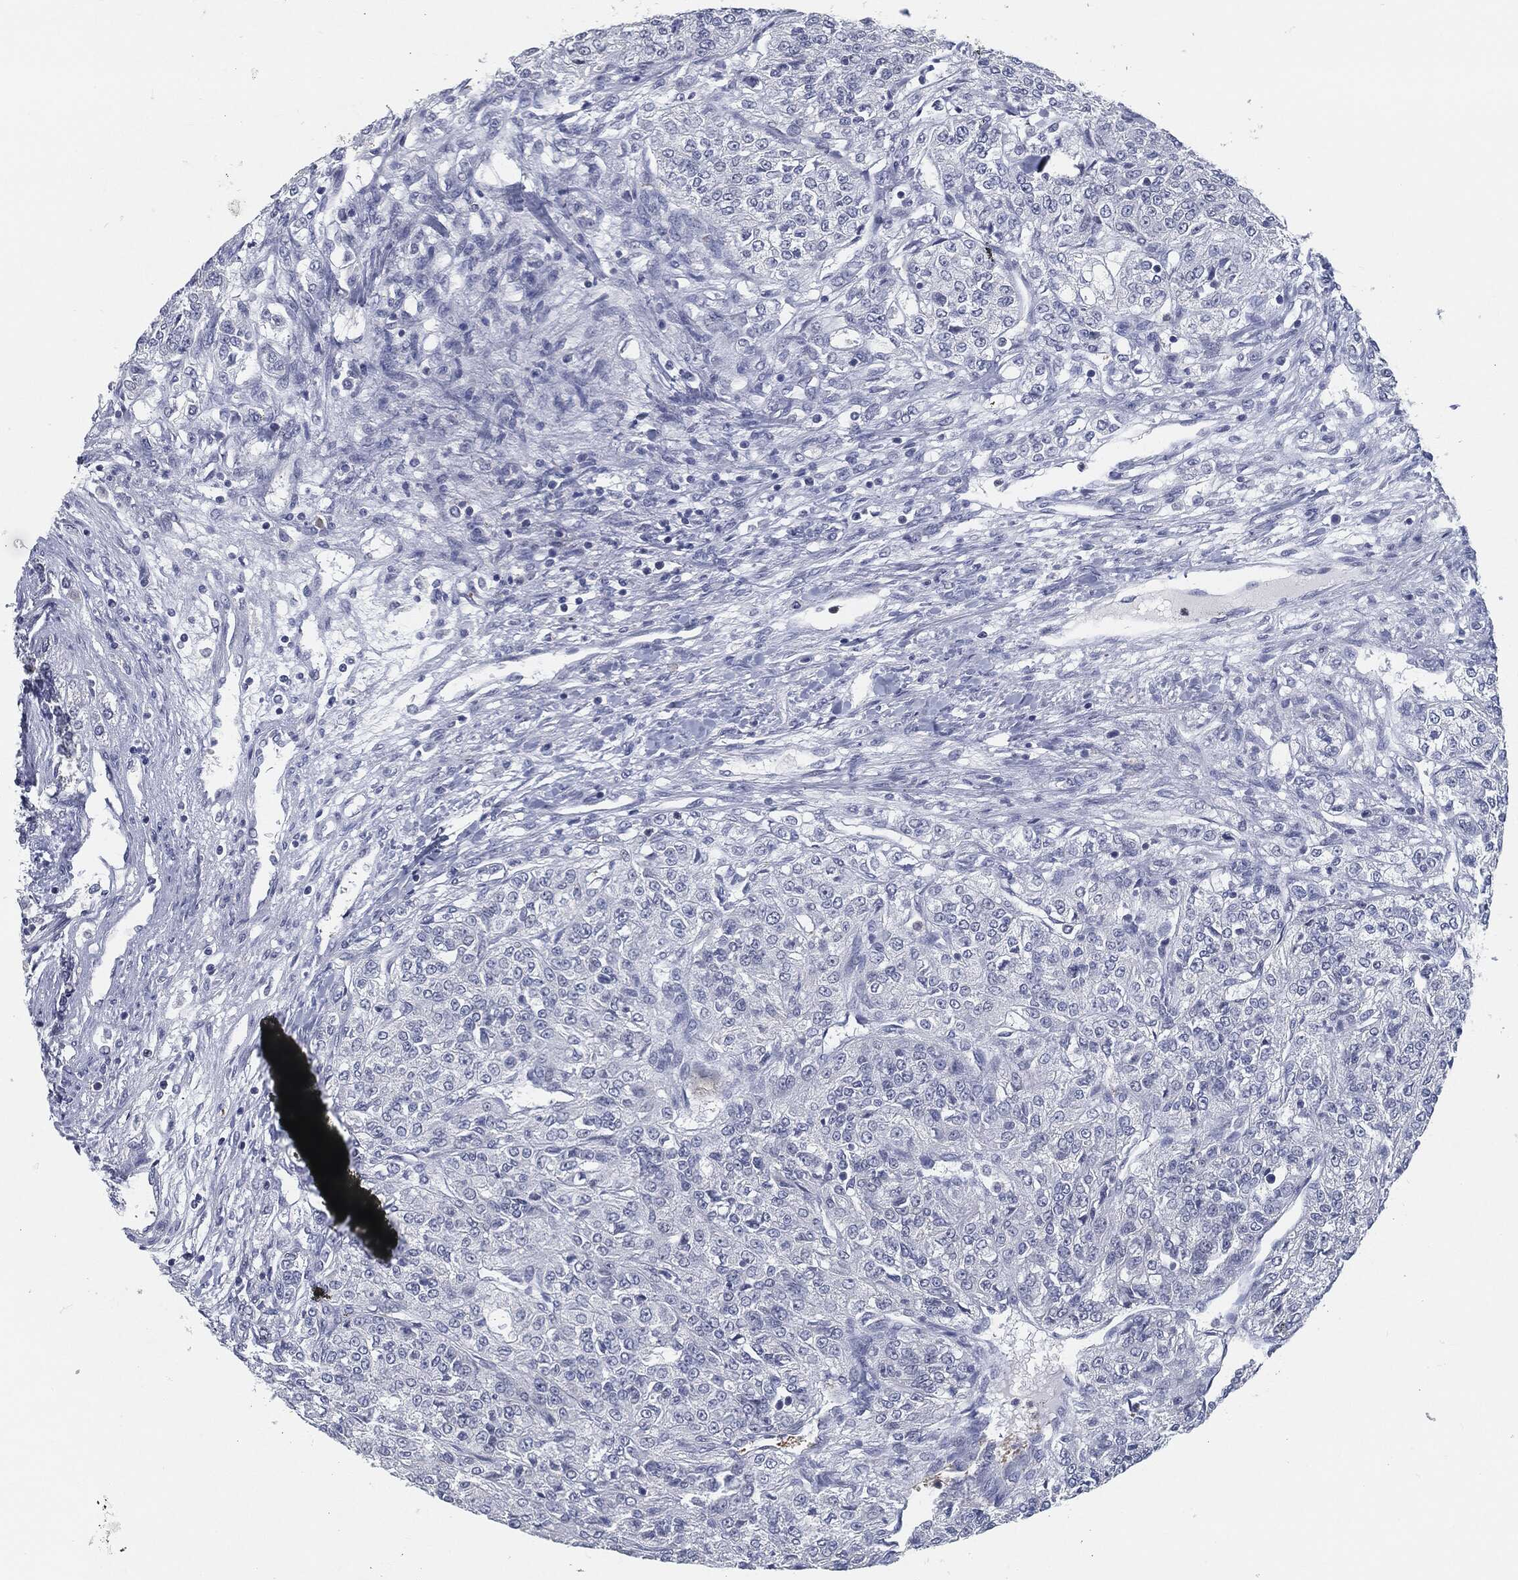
{"staining": {"intensity": "negative", "quantity": "none", "location": "none"}, "tissue": "renal cancer", "cell_type": "Tumor cells", "image_type": "cancer", "snomed": [{"axis": "morphology", "description": "Adenocarcinoma, NOS"}, {"axis": "topography", "description": "Kidney"}], "caption": "High power microscopy histopathology image of an immunohistochemistry micrograph of renal cancer, revealing no significant positivity in tumor cells. Nuclei are stained in blue.", "gene": "PROM1", "patient": {"sex": "female", "age": 63}}